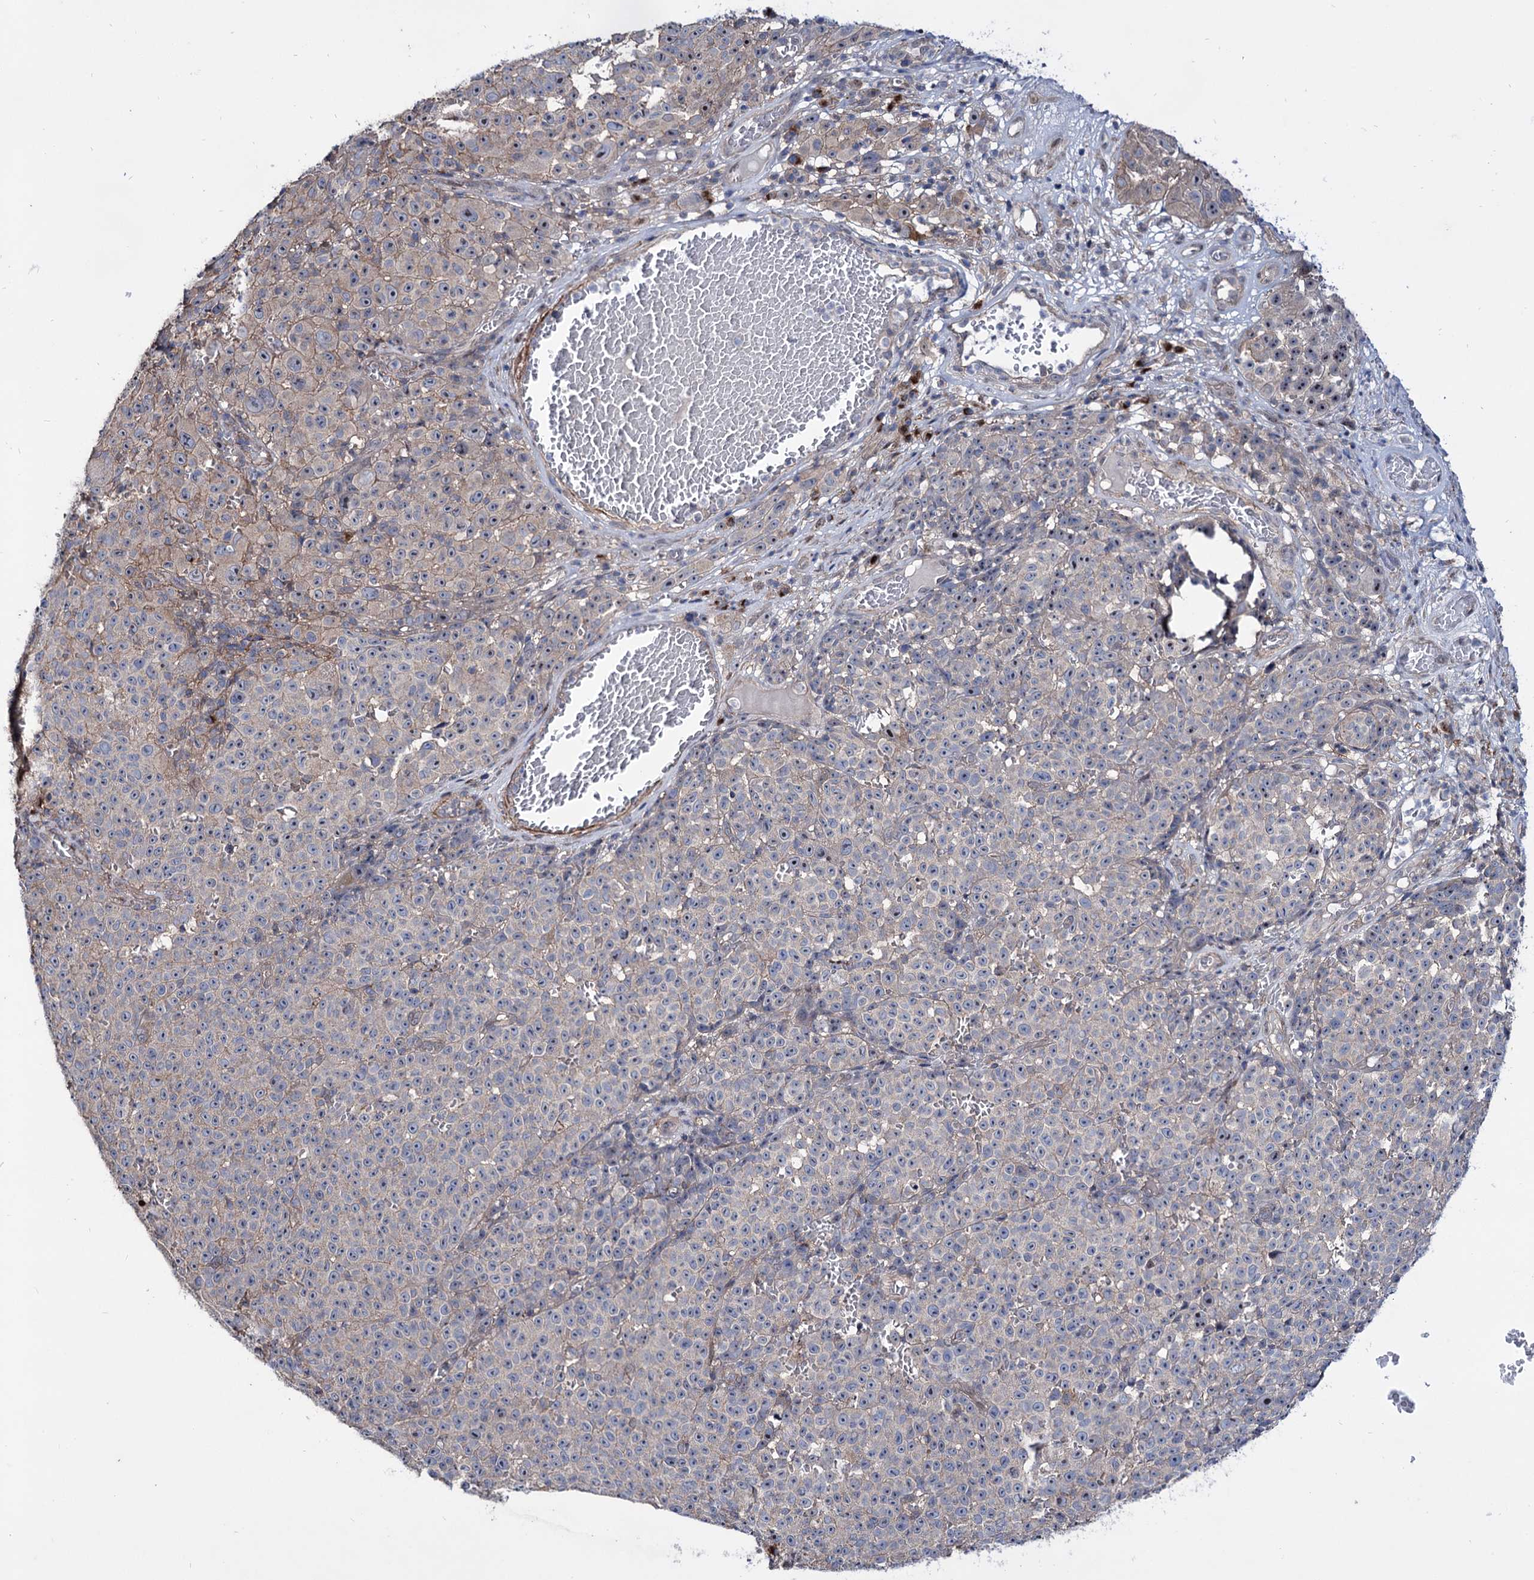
{"staining": {"intensity": "weak", "quantity": "<25%", "location": "cytoplasmic/membranous"}, "tissue": "melanoma", "cell_type": "Tumor cells", "image_type": "cancer", "snomed": [{"axis": "morphology", "description": "Malignant melanoma, NOS"}, {"axis": "topography", "description": "Skin"}], "caption": "High power microscopy micrograph of an immunohistochemistry (IHC) histopathology image of malignant melanoma, revealing no significant staining in tumor cells.", "gene": "SEC24A", "patient": {"sex": "female", "age": 82}}